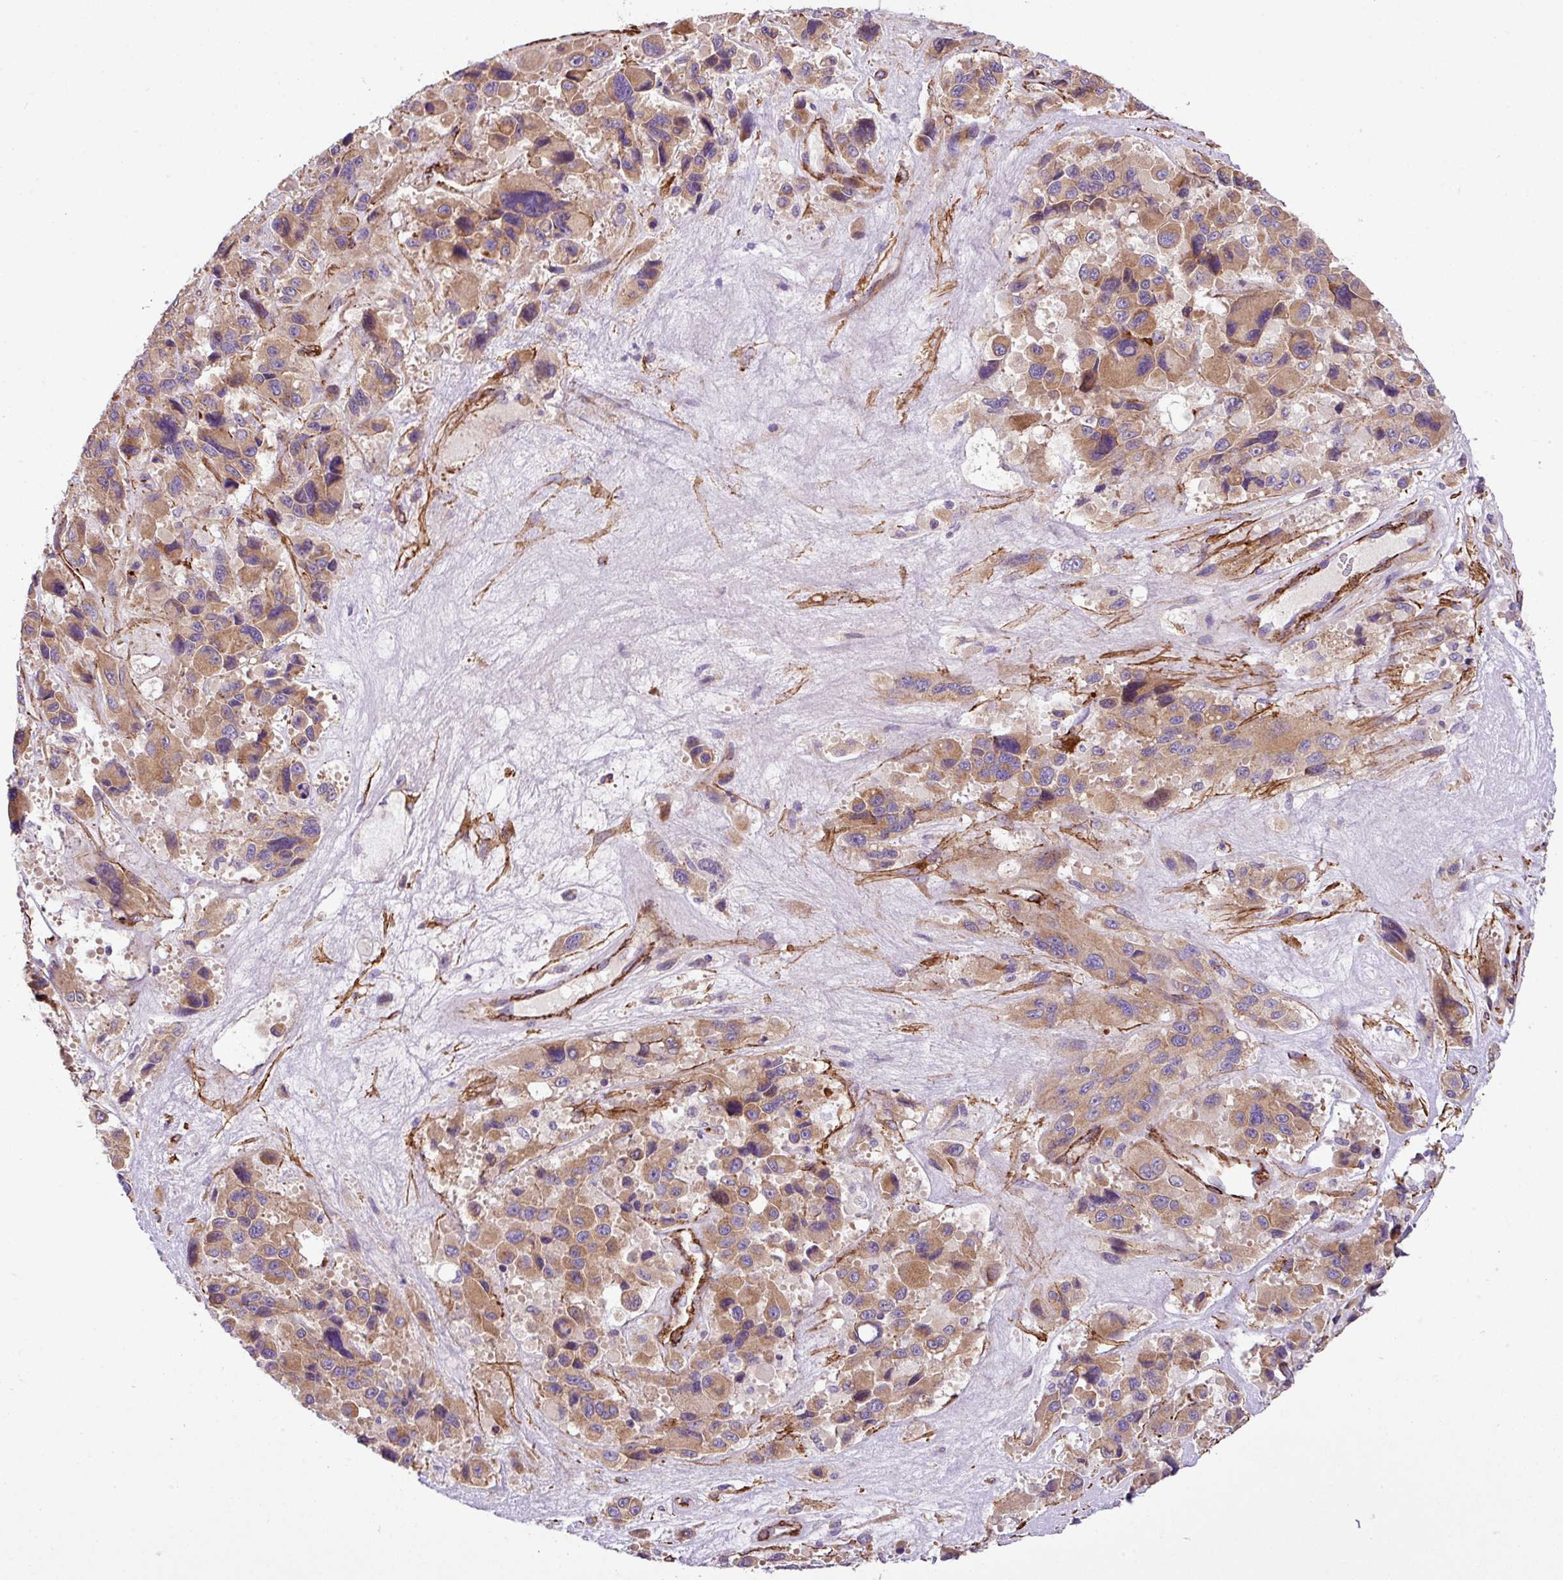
{"staining": {"intensity": "moderate", "quantity": ">75%", "location": "cytoplasmic/membranous"}, "tissue": "melanoma", "cell_type": "Tumor cells", "image_type": "cancer", "snomed": [{"axis": "morphology", "description": "Malignant melanoma, Metastatic site"}, {"axis": "topography", "description": "Lymph node"}], "caption": "Malignant melanoma (metastatic site) was stained to show a protein in brown. There is medium levels of moderate cytoplasmic/membranous positivity in about >75% of tumor cells.", "gene": "FAM47E", "patient": {"sex": "female", "age": 65}}